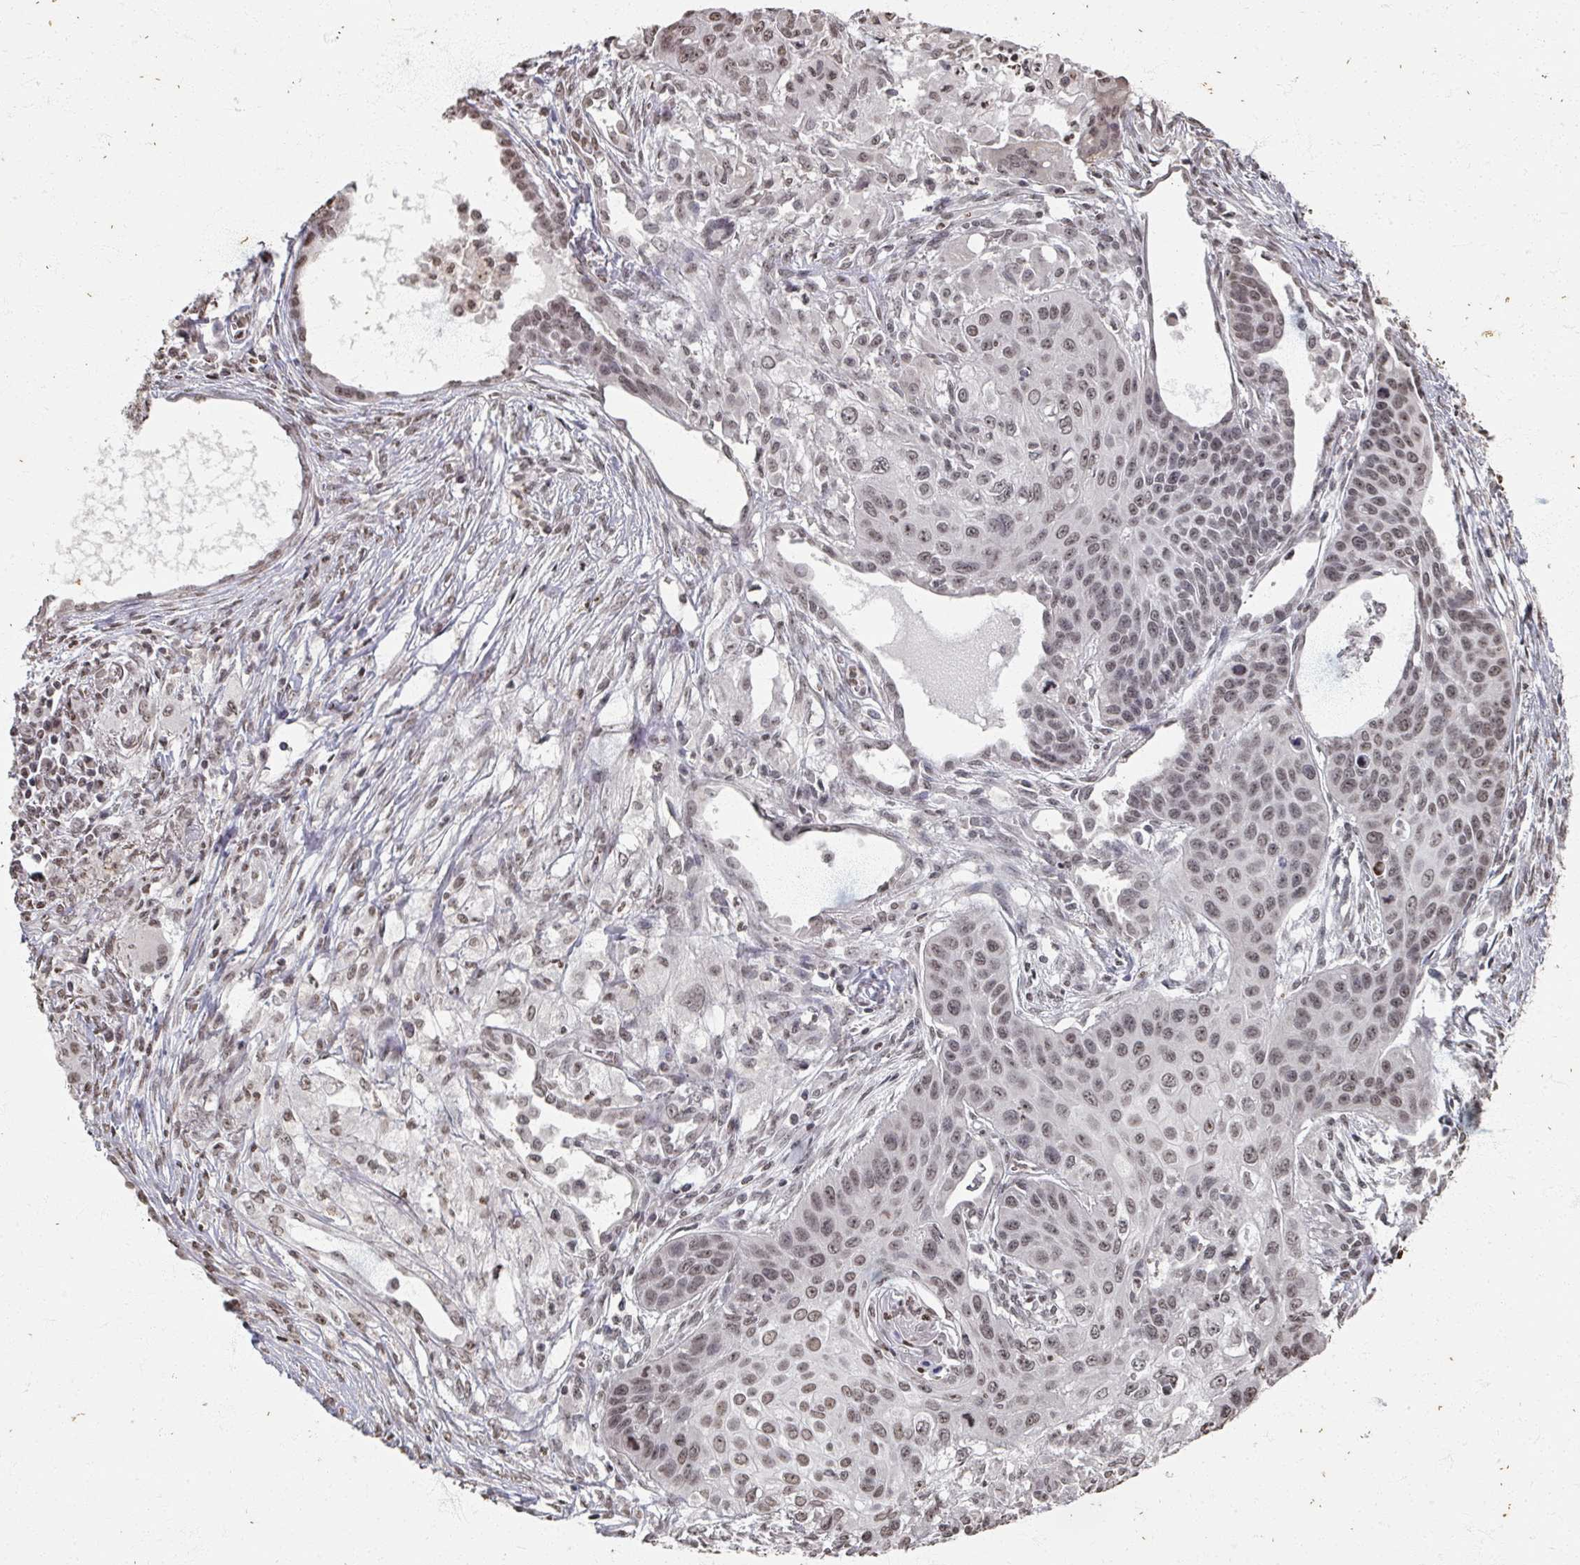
{"staining": {"intensity": "weak", "quantity": ">75%", "location": "nuclear"}, "tissue": "lung cancer", "cell_type": "Tumor cells", "image_type": "cancer", "snomed": [{"axis": "morphology", "description": "Squamous cell carcinoma, NOS"}, {"axis": "topography", "description": "Lung"}], "caption": "This image demonstrates lung squamous cell carcinoma stained with immunohistochemistry to label a protein in brown. The nuclear of tumor cells show weak positivity for the protein. Nuclei are counter-stained blue.", "gene": "DCUN1D5", "patient": {"sex": "male", "age": 71}}